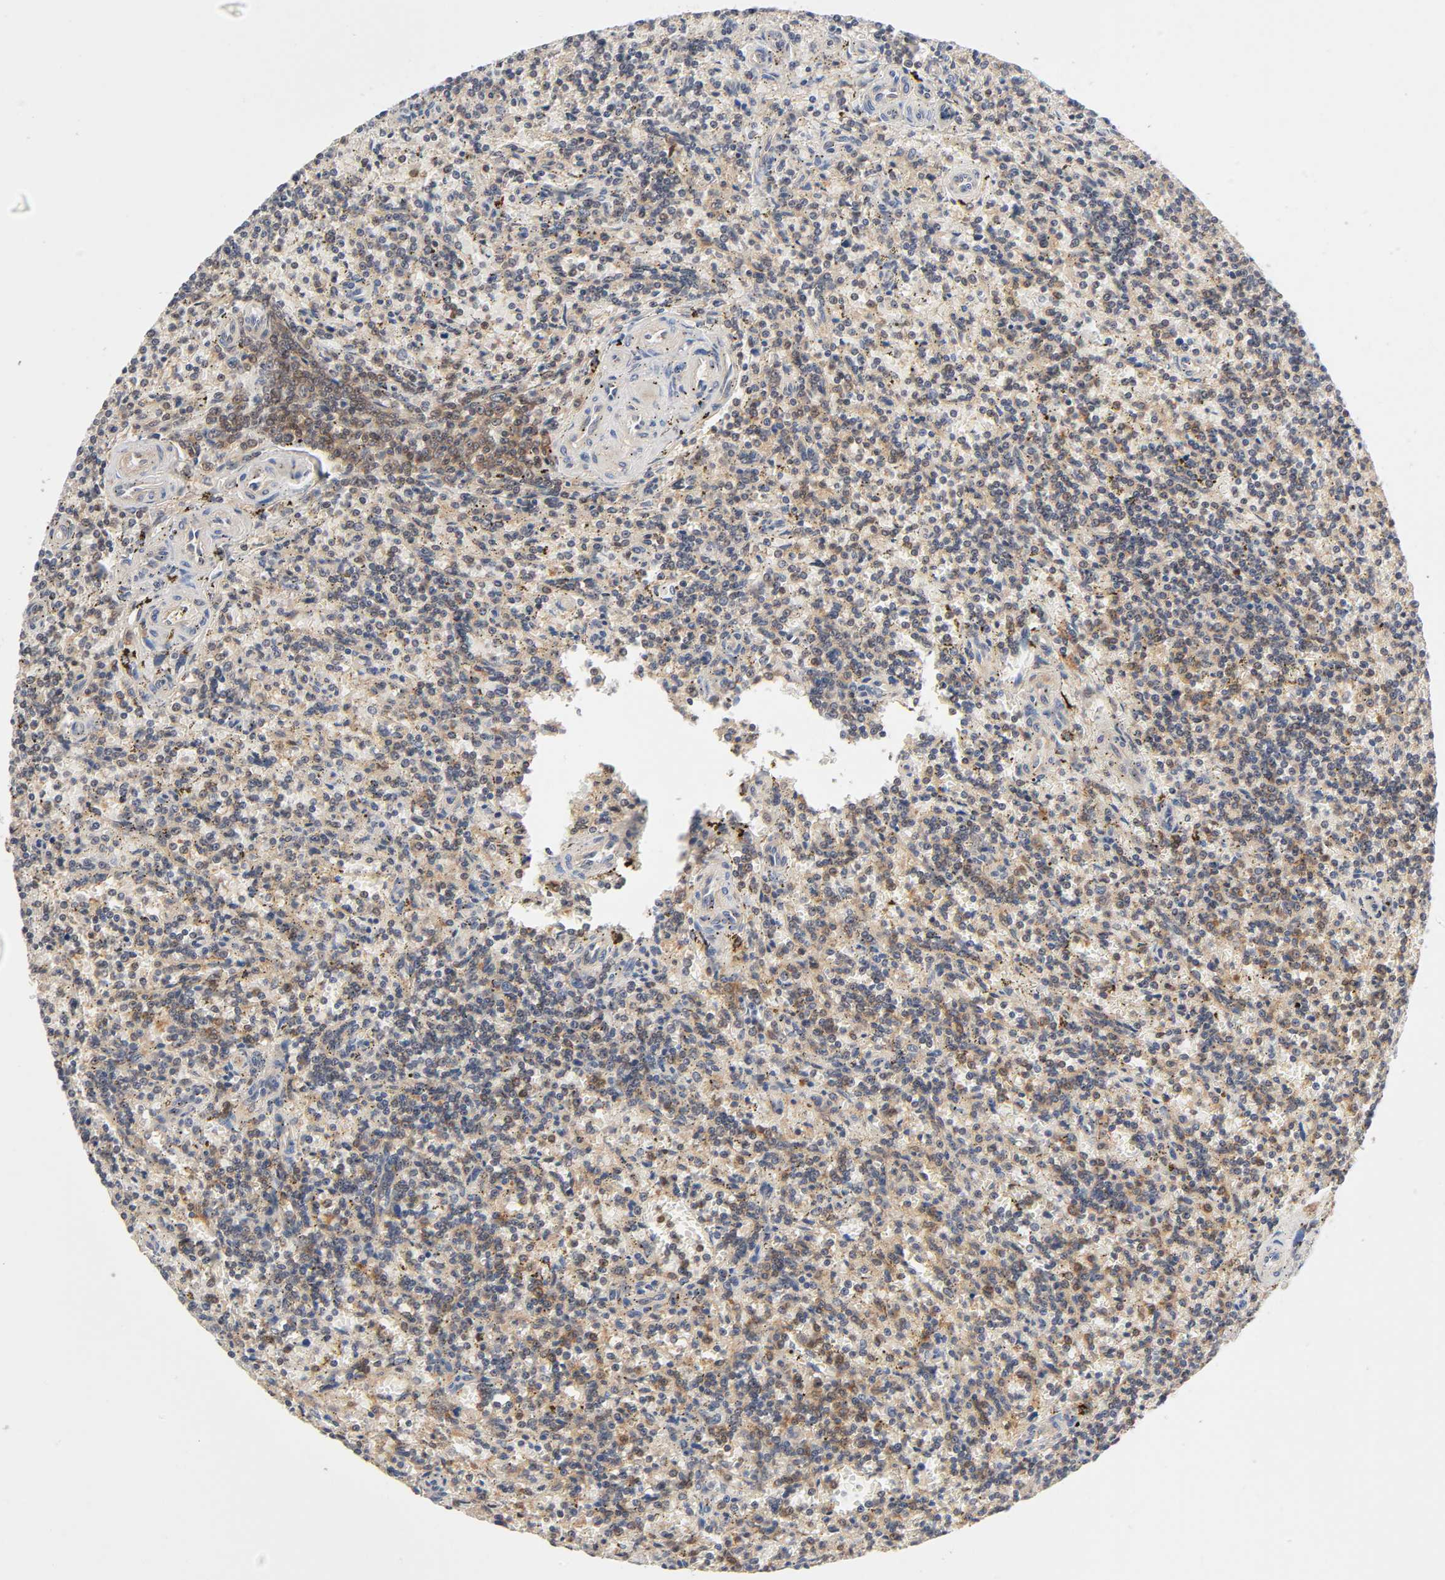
{"staining": {"intensity": "moderate", "quantity": "25%-75%", "location": "cytoplasmic/membranous,nuclear"}, "tissue": "lymphoma", "cell_type": "Tumor cells", "image_type": "cancer", "snomed": [{"axis": "morphology", "description": "Malignant lymphoma, non-Hodgkin's type, Low grade"}, {"axis": "topography", "description": "Spleen"}], "caption": "Human lymphoma stained with a protein marker exhibits moderate staining in tumor cells.", "gene": "ACTR2", "patient": {"sex": "male", "age": 73}}